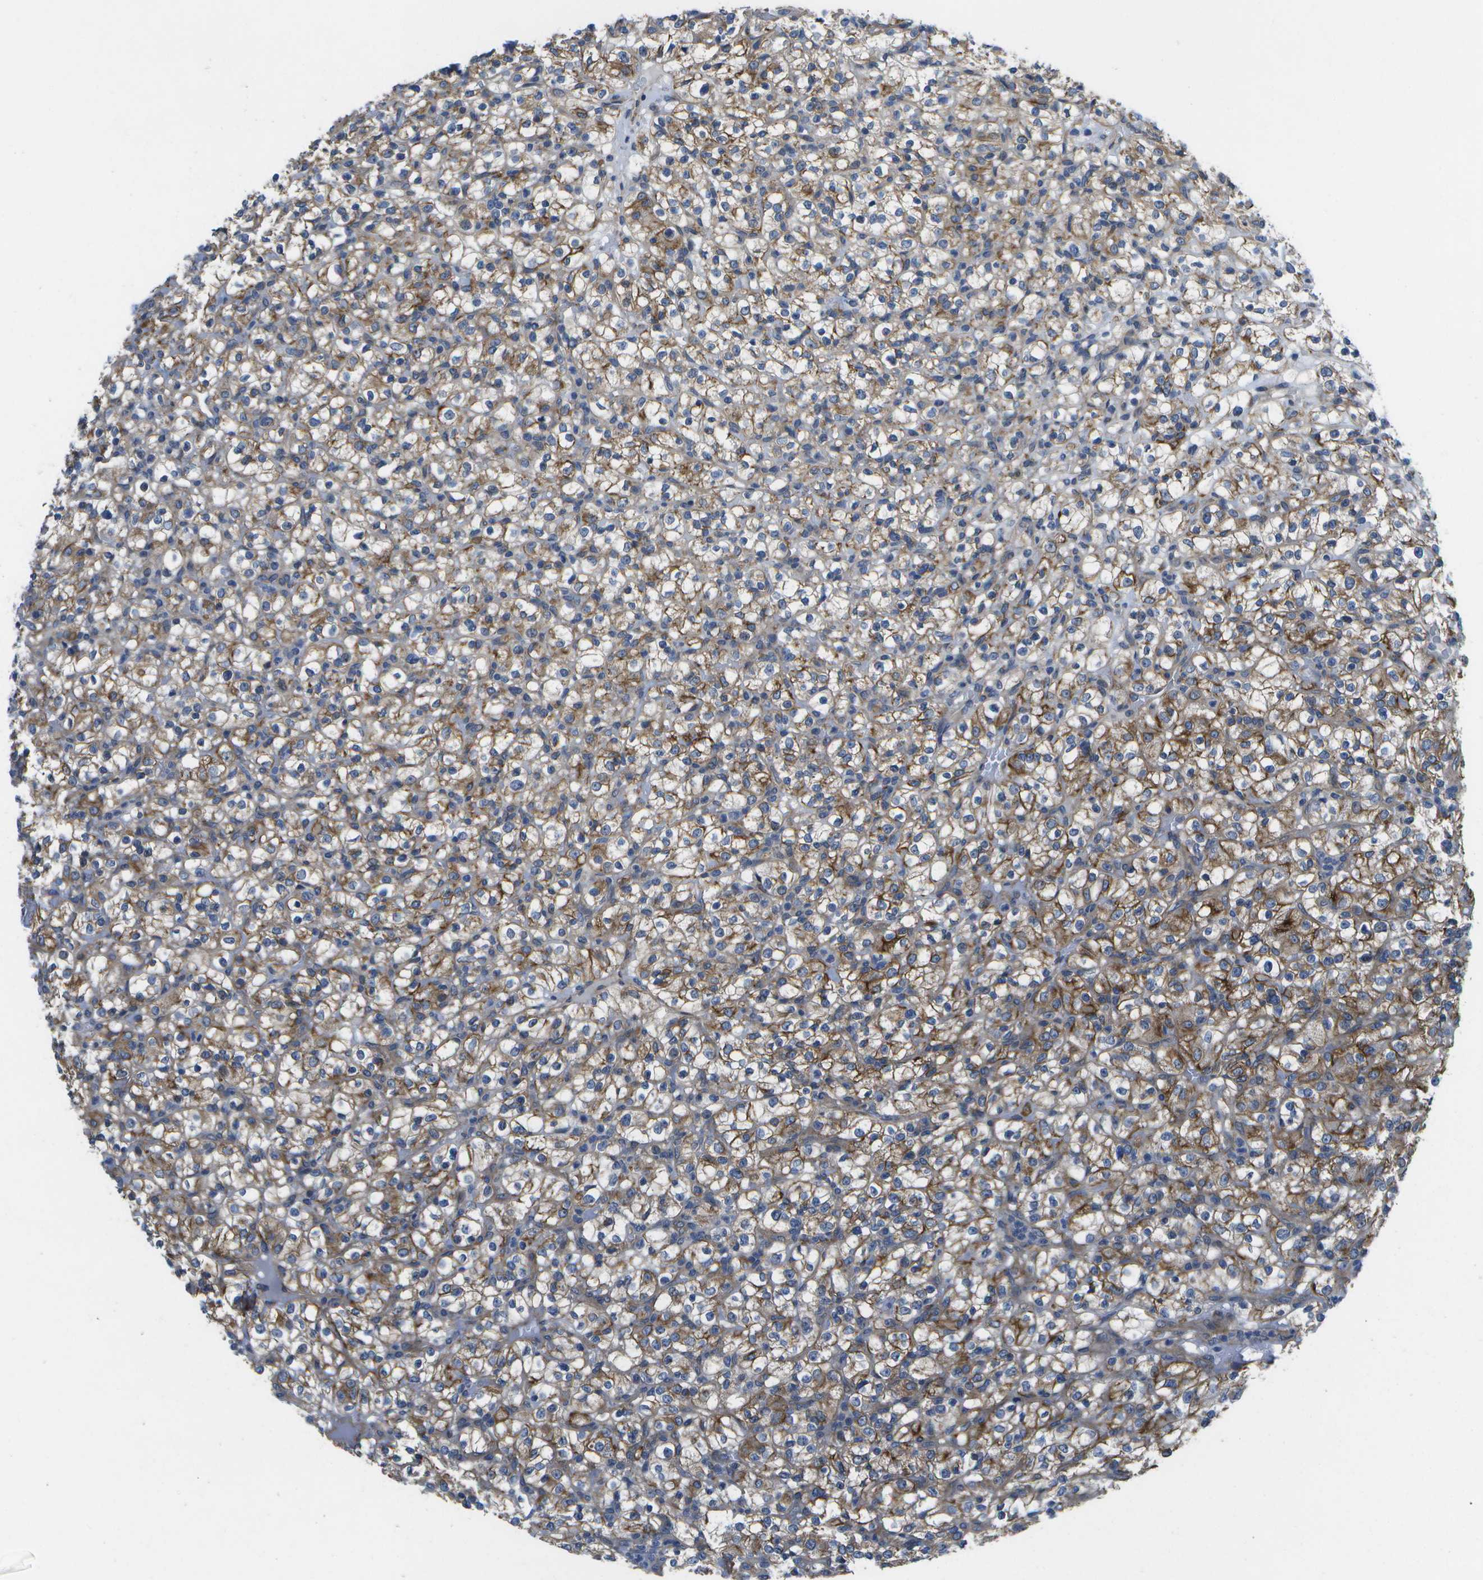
{"staining": {"intensity": "moderate", "quantity": "25%-75%", "location": "cytoplasmic/membranous"}, "tissue": "renal cancer", "cell_type": "Tumor cells", "image_type": "cancer", "snomed": [{"axis": "morphology", "description": "Normal tissue, NOS"}, {"axis": "morphology", "description": "Adenocarcinoma, NOS"}, {"axis": "topography", "description": "Kidney"}], "caption": "Immunohistochemical staining of human renal cancer shows medium levels of moderate cytoplasmic/membranous protein expression in about 25%-75% of tumor cells.", "gene": "P3H1", "patient": {"sex": "female", "age": 72}}